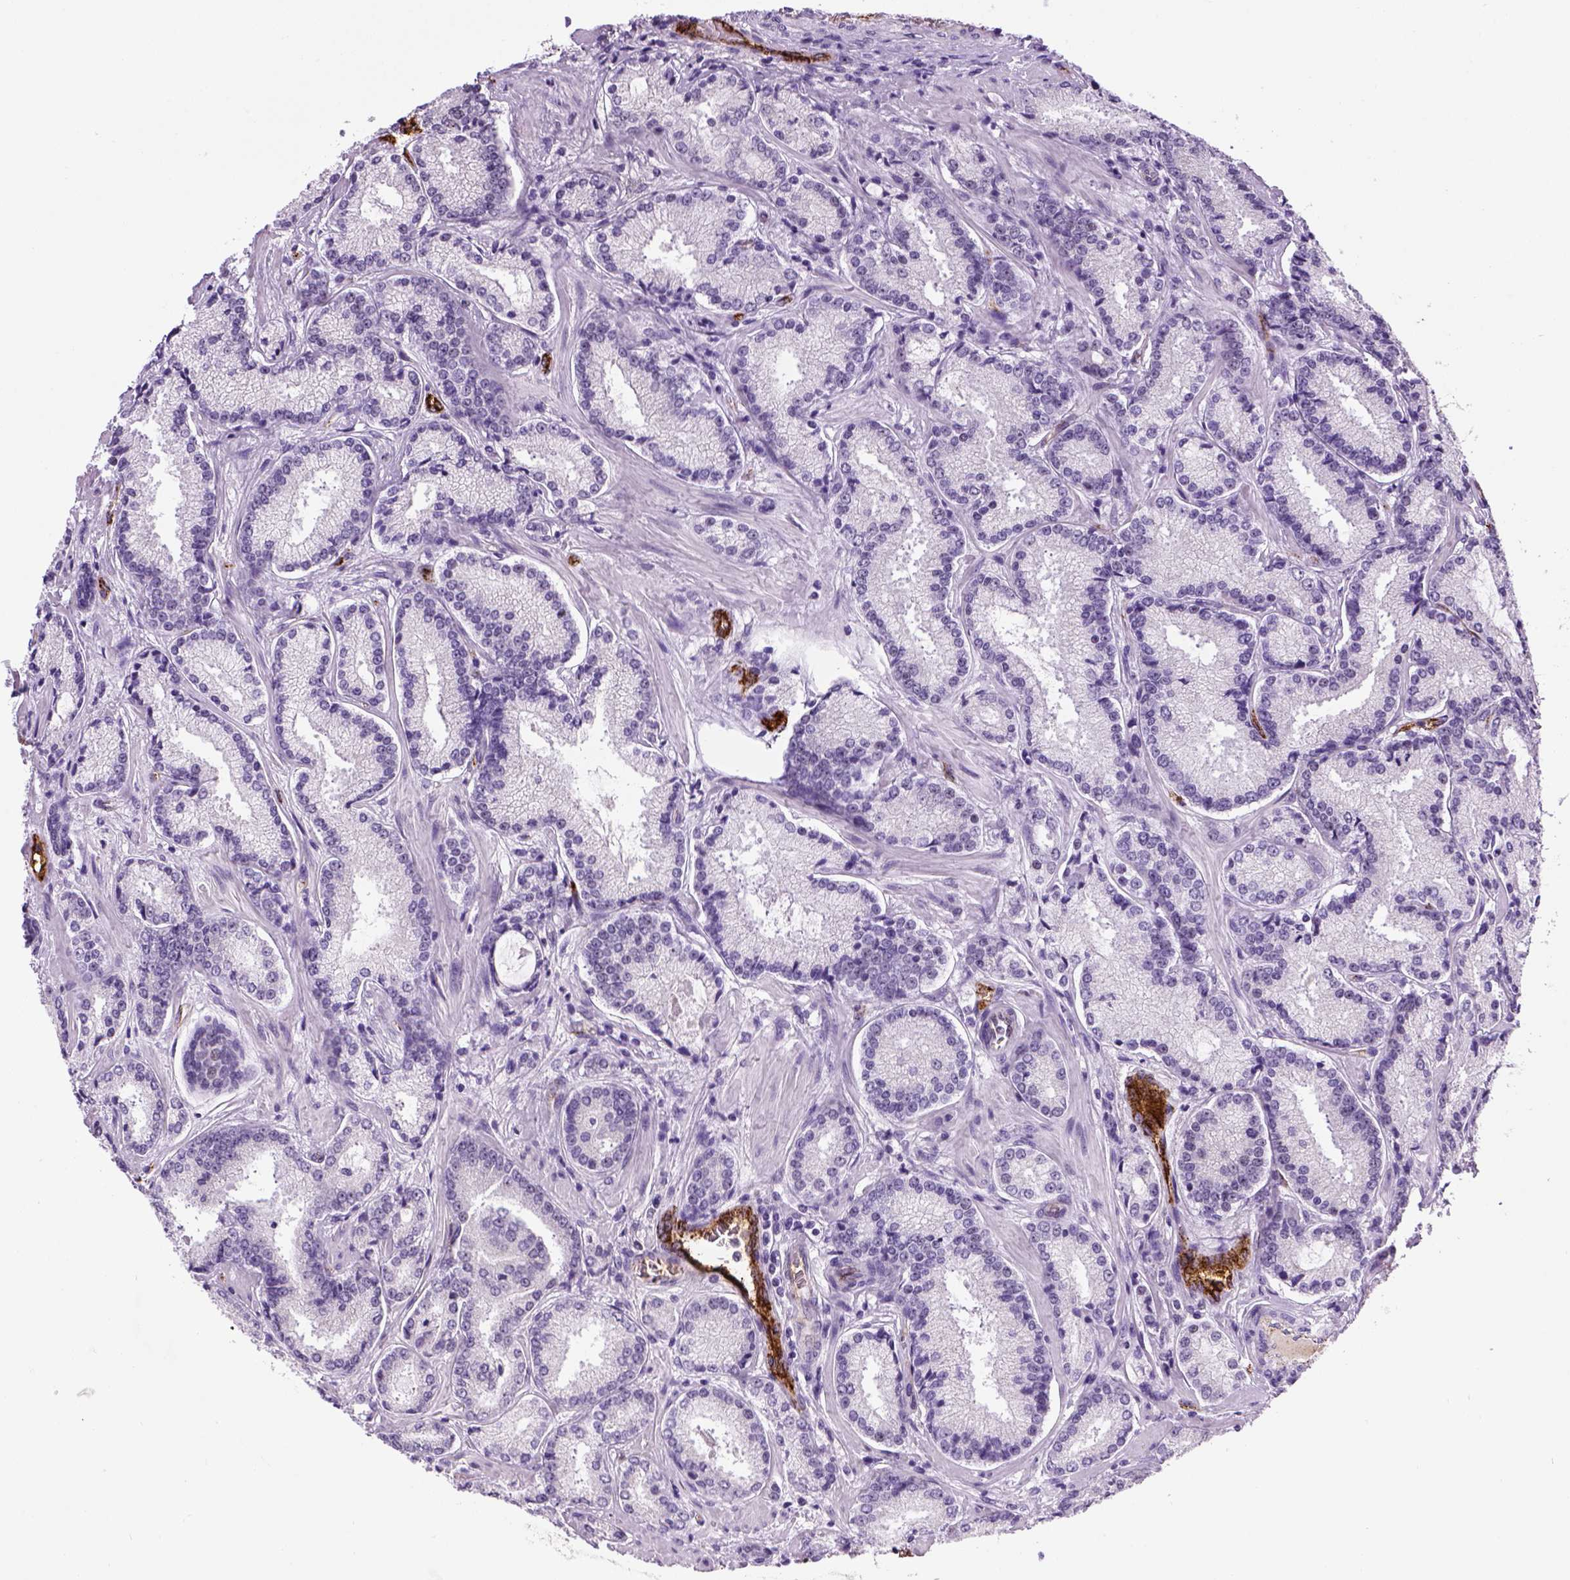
{"staining": {"intensity": "negative", "quantity": "none", "location": "none"}, "tissue": "prostate cancer", "cell_type": "Tumor cells", "image_type": "cancer", "snomed": [{"axis": "morphology", "description": "Adenocarcinoma, Low grade"}, {"axis": "topography", "description": "Prostate"}], "caption": "Tumor cells show no significant protein staining in prostate low-grade adenocarcinoma.", "gene": "VWF", "patient": {"sex": "male", "age": 56}}